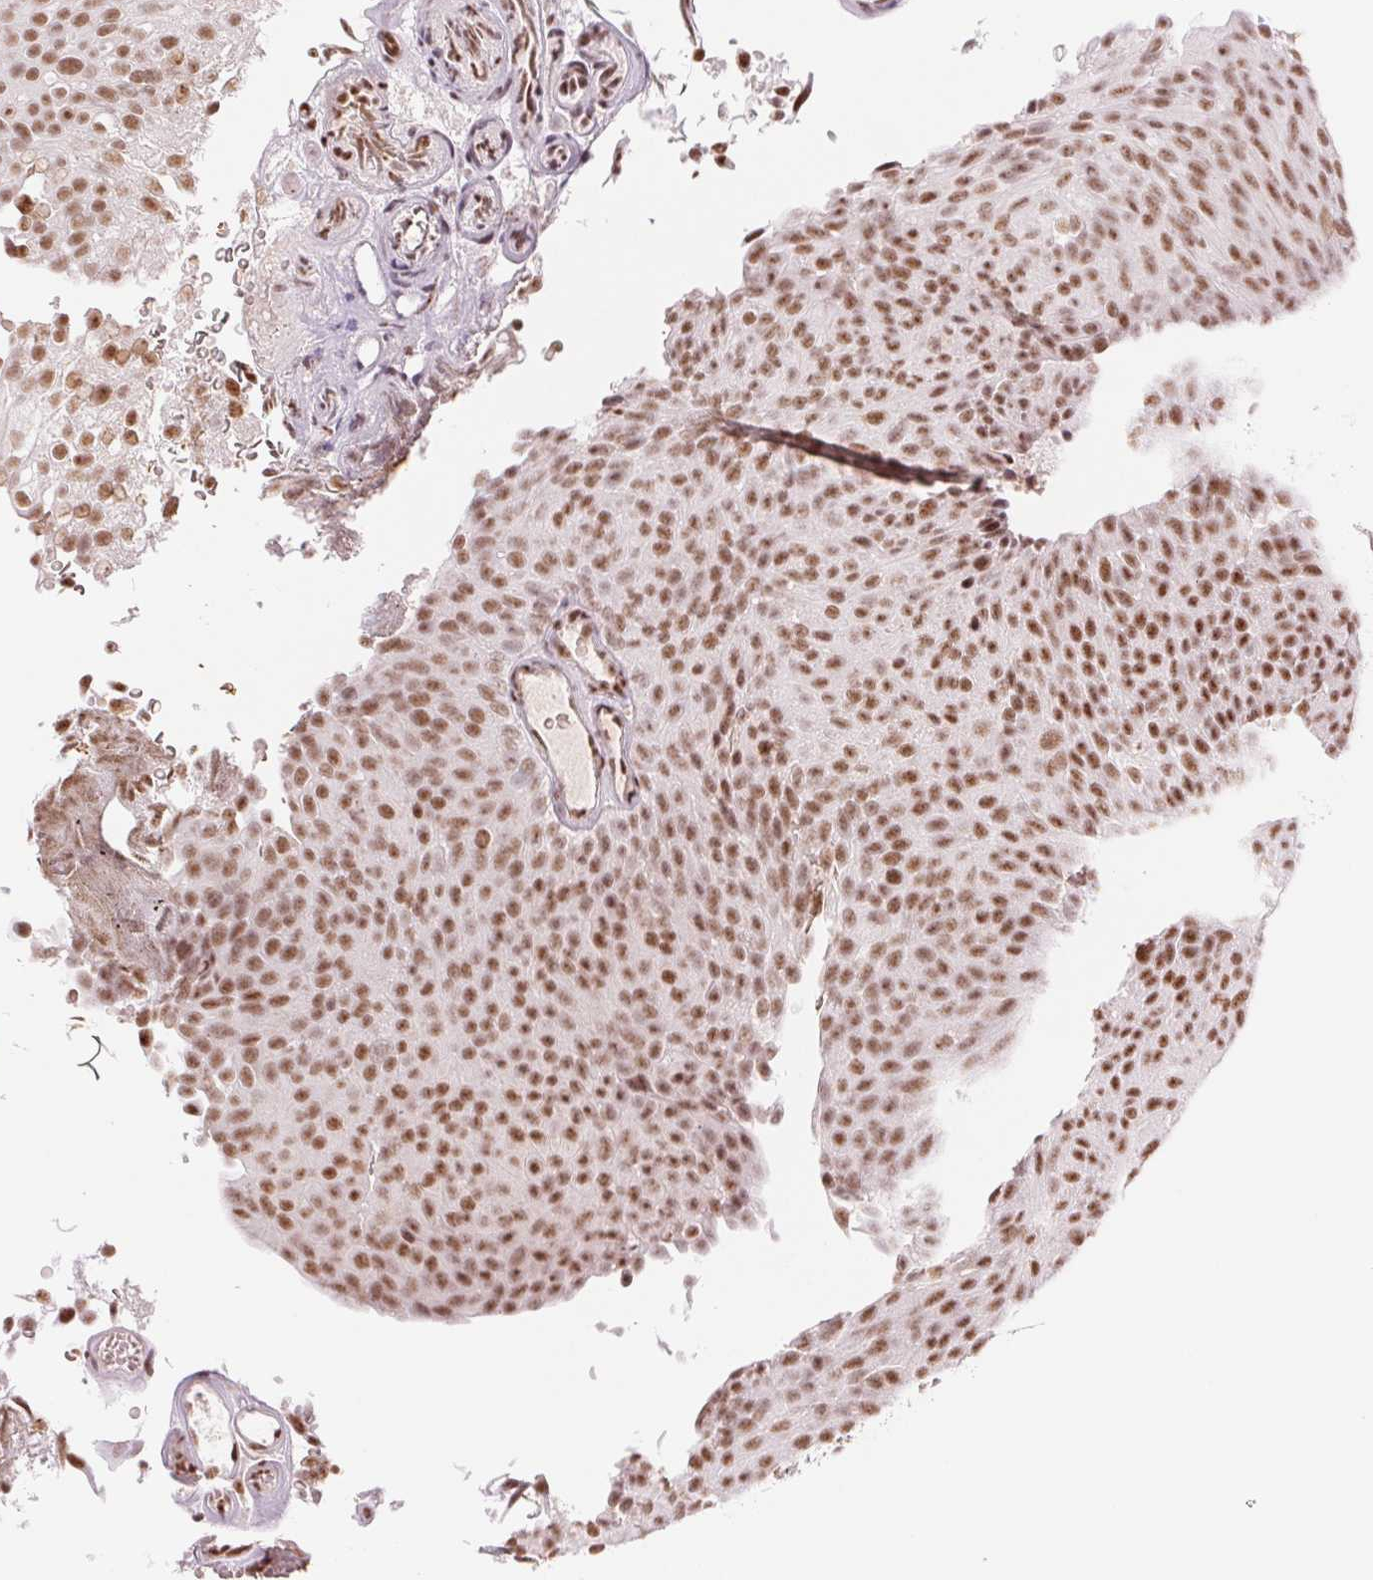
{"staining": {"intensity": "moderate", "quantity": ">75%", "location": "nuclear"}, "tissue": "urothelial cancer", "cell_type": "Tumor cells", "image_type": "cancer", "snomed": [{"axis": "morphology", "description": "Urothelial carcinoma, Low grade"}, {"axis": "topography", "description": "Urinary bladder"}], "caption": "Urothelial cancer stained with a brown dye demonstrates moderate nuclear positive expression in approximately >75% of tumor cells.", "gene": "SREK1", "patient": {"sex": "male", "age": 78}}